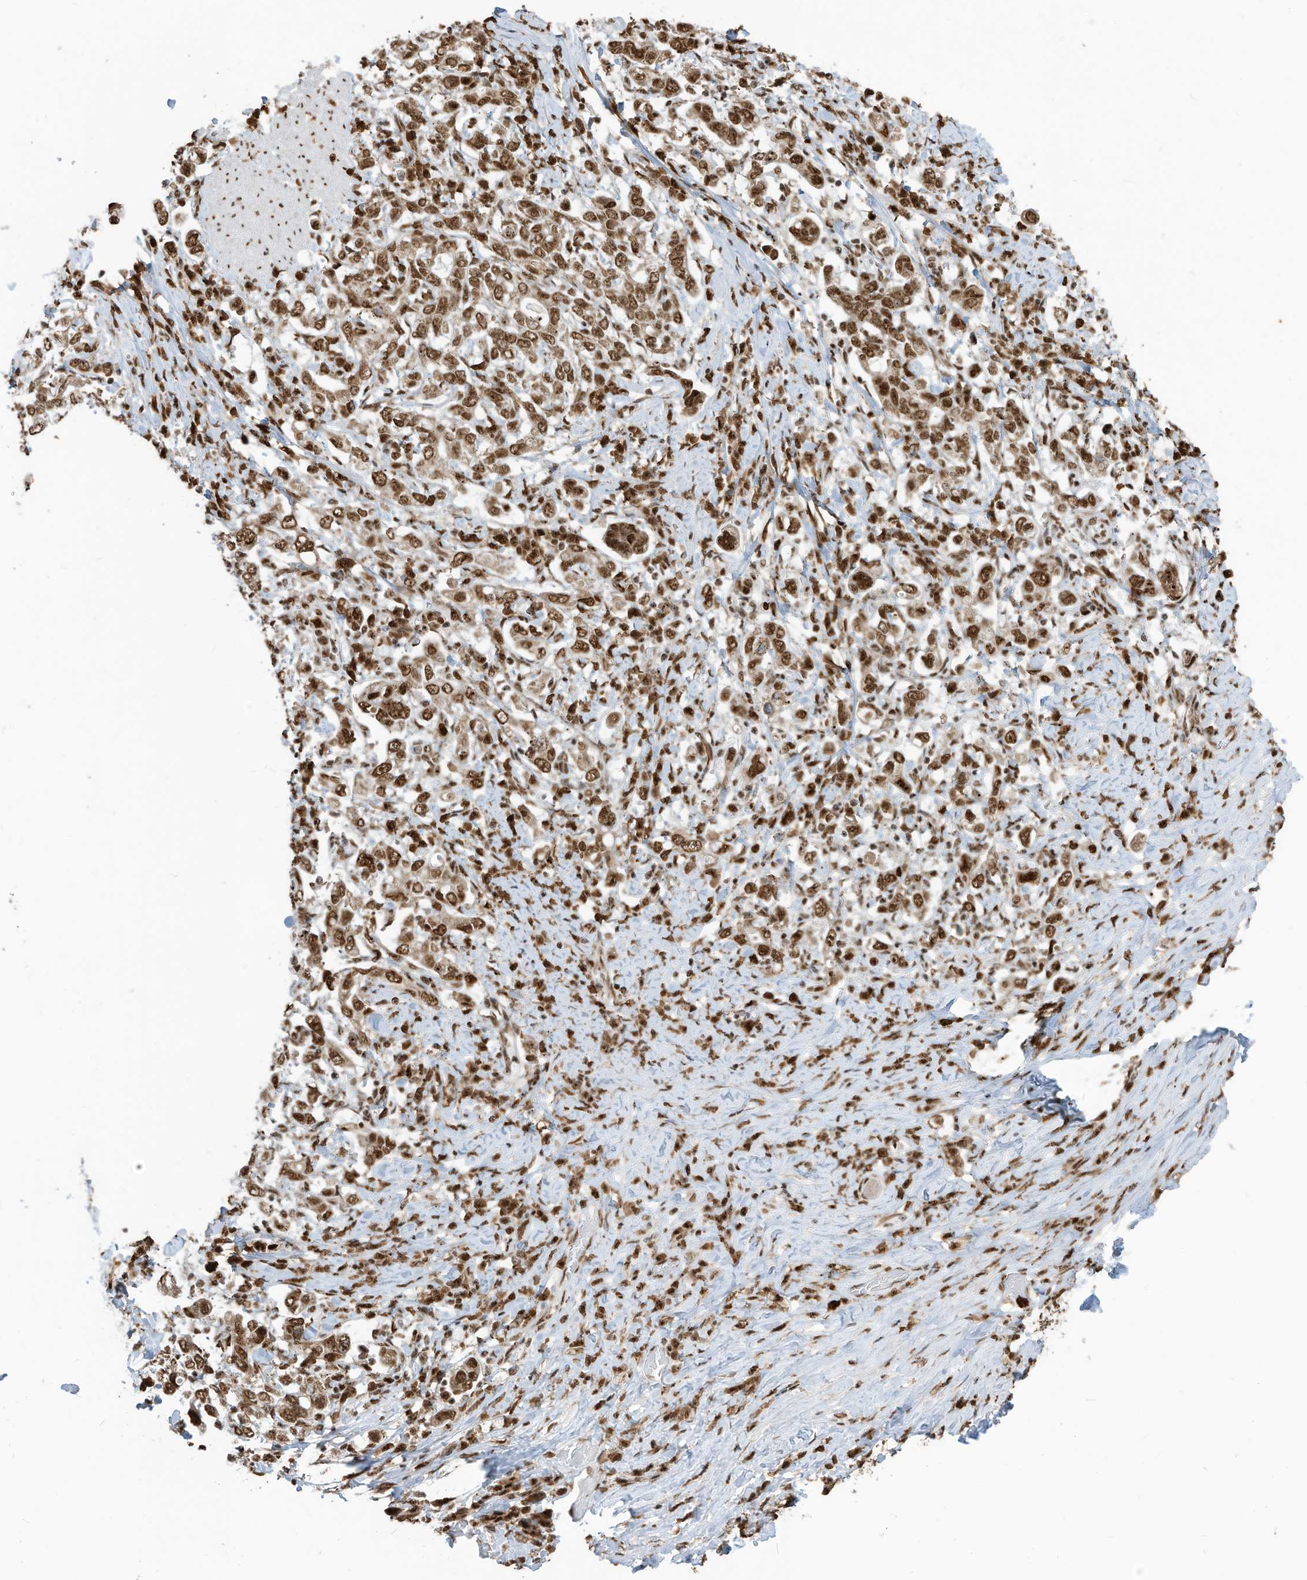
{"staining": {"intensity": "moderate", "quantity": ">75%", "location": "nuclear"}, "tissue": "stomach cancer", "cell_type": "Tumor cells", "image_type": "cancer", "snomed": [{"axis": "morphology", "description": "Adenocarcinoma, NOS"}, {"axis": "topography", "description": "Stomach, upper"}], "caption": "Brown immunohistochemical staining in adenocarcinoma (stomach) demonstrates moderate nuclear expression in about >75% of tumor cells.", "gene": "LBH", "patient": {"sex": "male", "age": 62}}